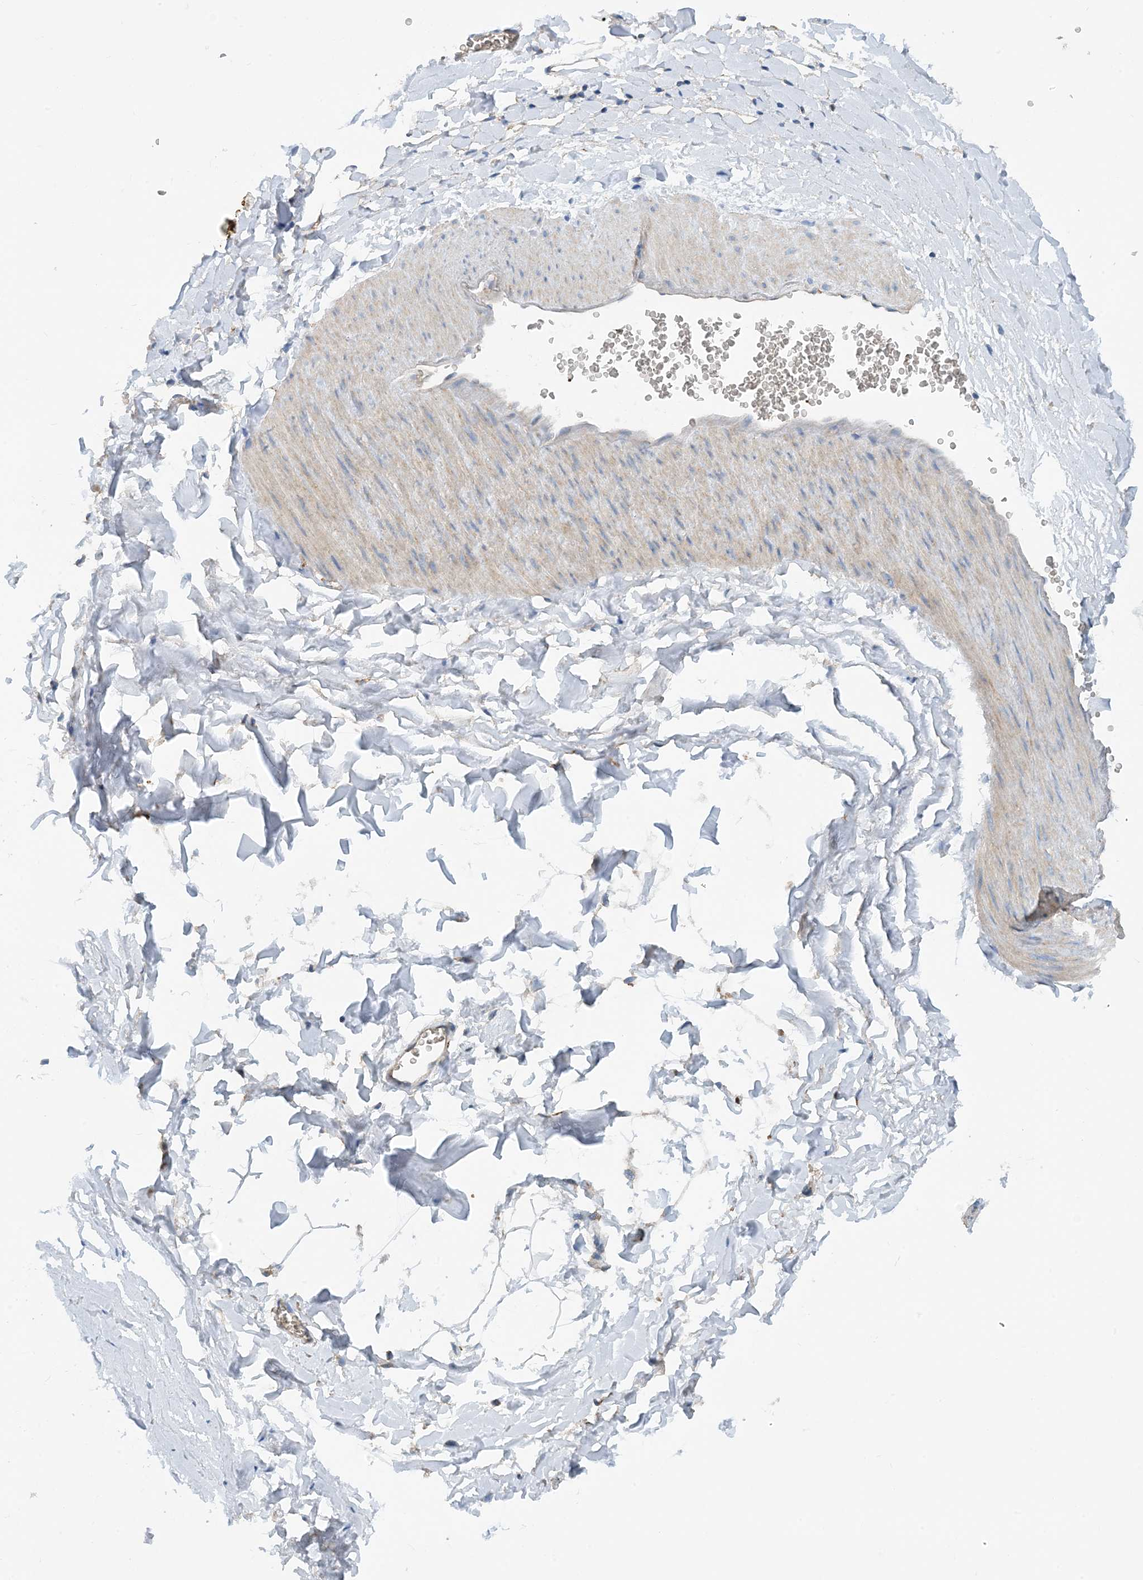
{"staining": {"intensity": "weak", "quantity": "25%-75%", "location": "cytoplasmic/membranous"}, "tissue": "adipose tissue", "cell_type": "Adipocytes", "image_type": "normal", "snomed": [{"axis": "morphology", "description": "Normal tissue, NOS"}, {"axis": "topography", "description": "Gallbladder"}, {"axis": "topography", "description": "Peripheral nerve tissue"}], "caption": "Immunohistochemical staining of benign human adipose tissue reveals 25%-75% levels of weak cytoplasmic/membranous protein staining in about 25%-75% of adipocytes.", "gene": "PHOSPHO2", "patient": {"sex": "male", "age": 38}}